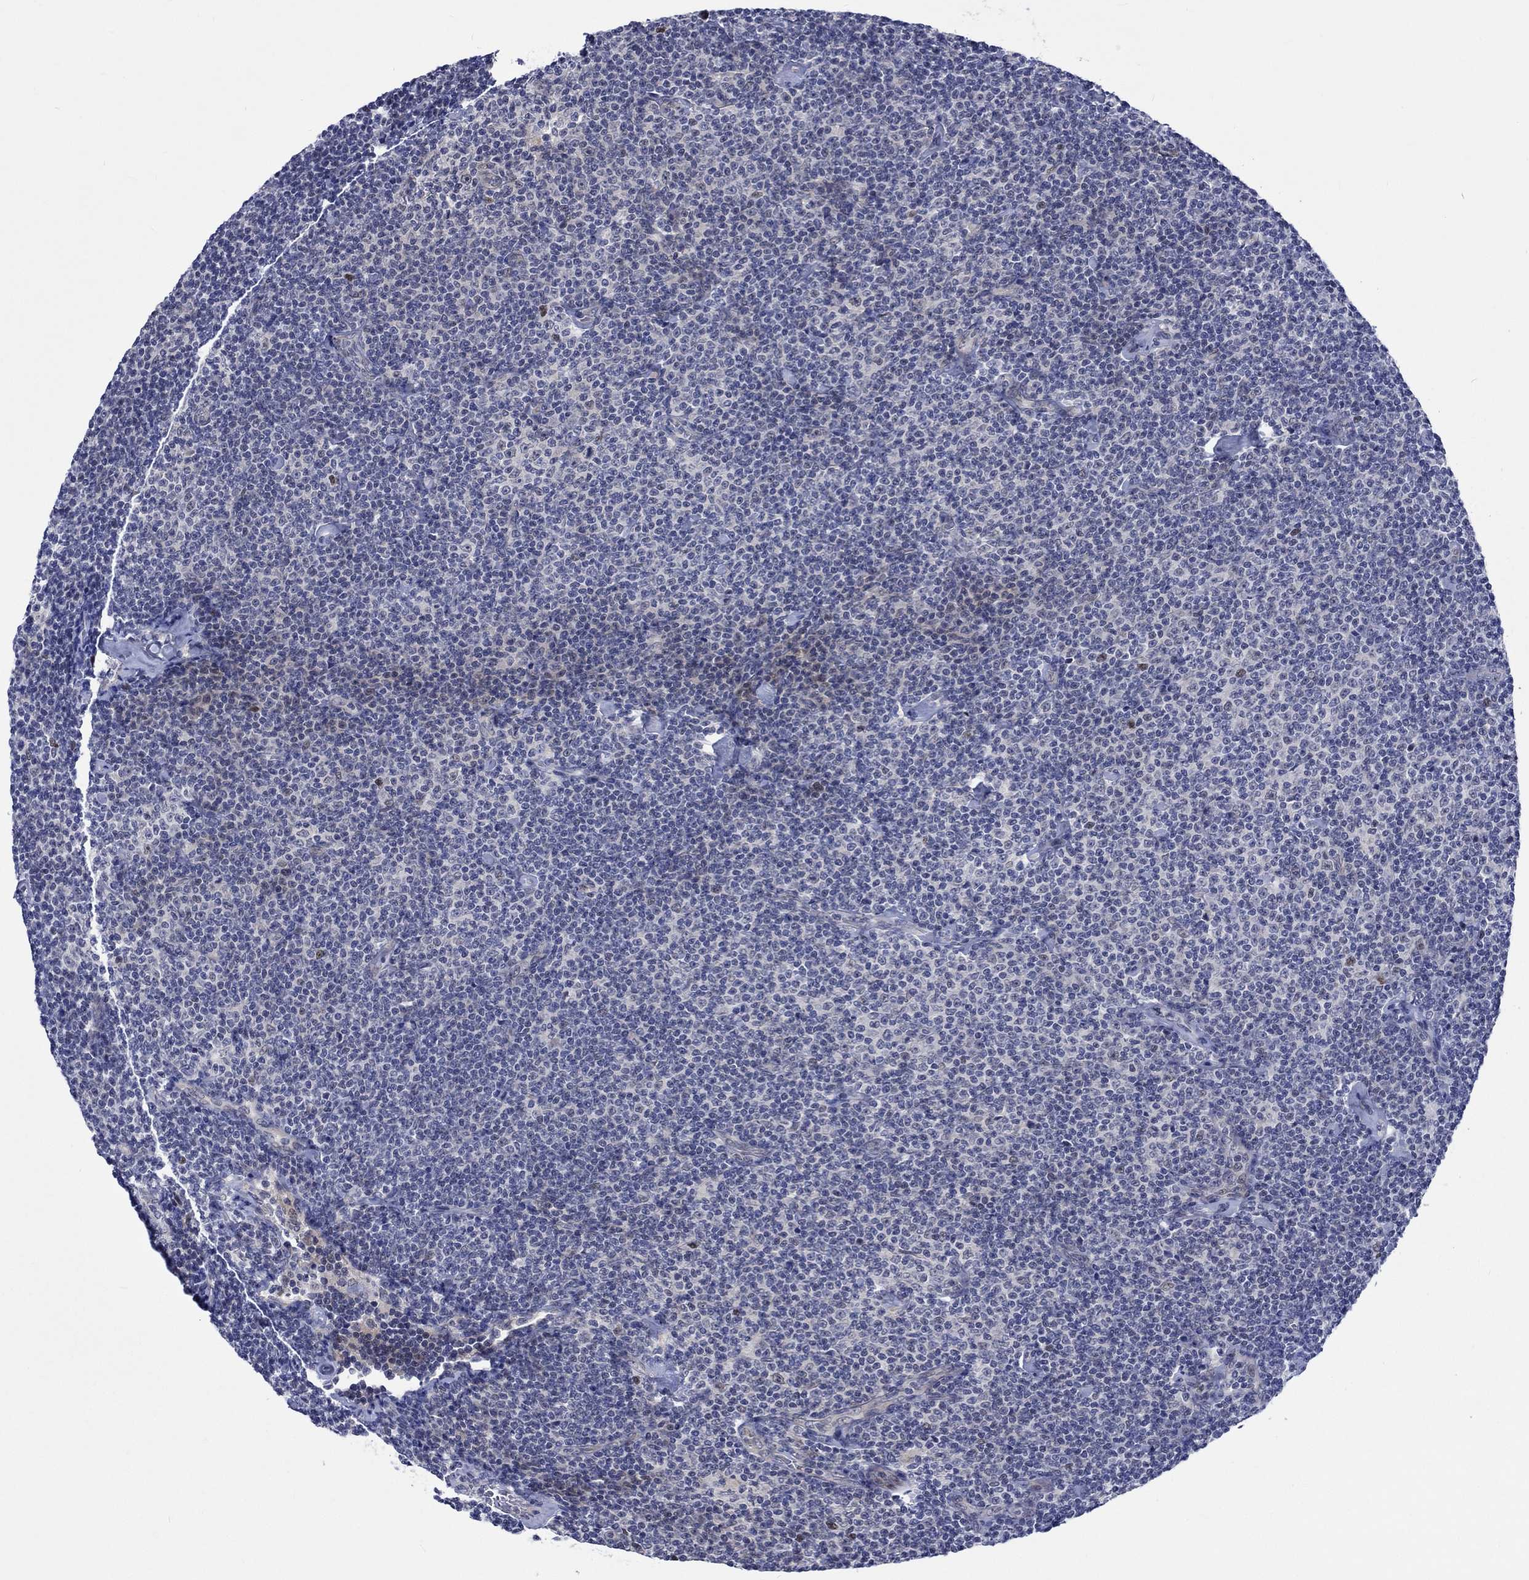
{"staining": {"intensity": "negative", "quantity": "none", "location": "none"}, "tissue": "lymphoma", "cell_type": "Tumor cells", "image_type": "cancer", "snomed": [{"axis": "morphology", "description": "Malignant lymphoma, non-Hodgkin's type, Low grade"}, {"axis": "topography", "description": "Lymph node"}], "caption": "Immunohistochemistry (IHC) micrograph of neoplastic tissue: human low-grade malignant lymphoma, non-Hodgkin's type stained with DAB shows no significant protein positivity in tumor cells.", "gene": "E2F8", "patient": {"sex": "male", "age": 81}}